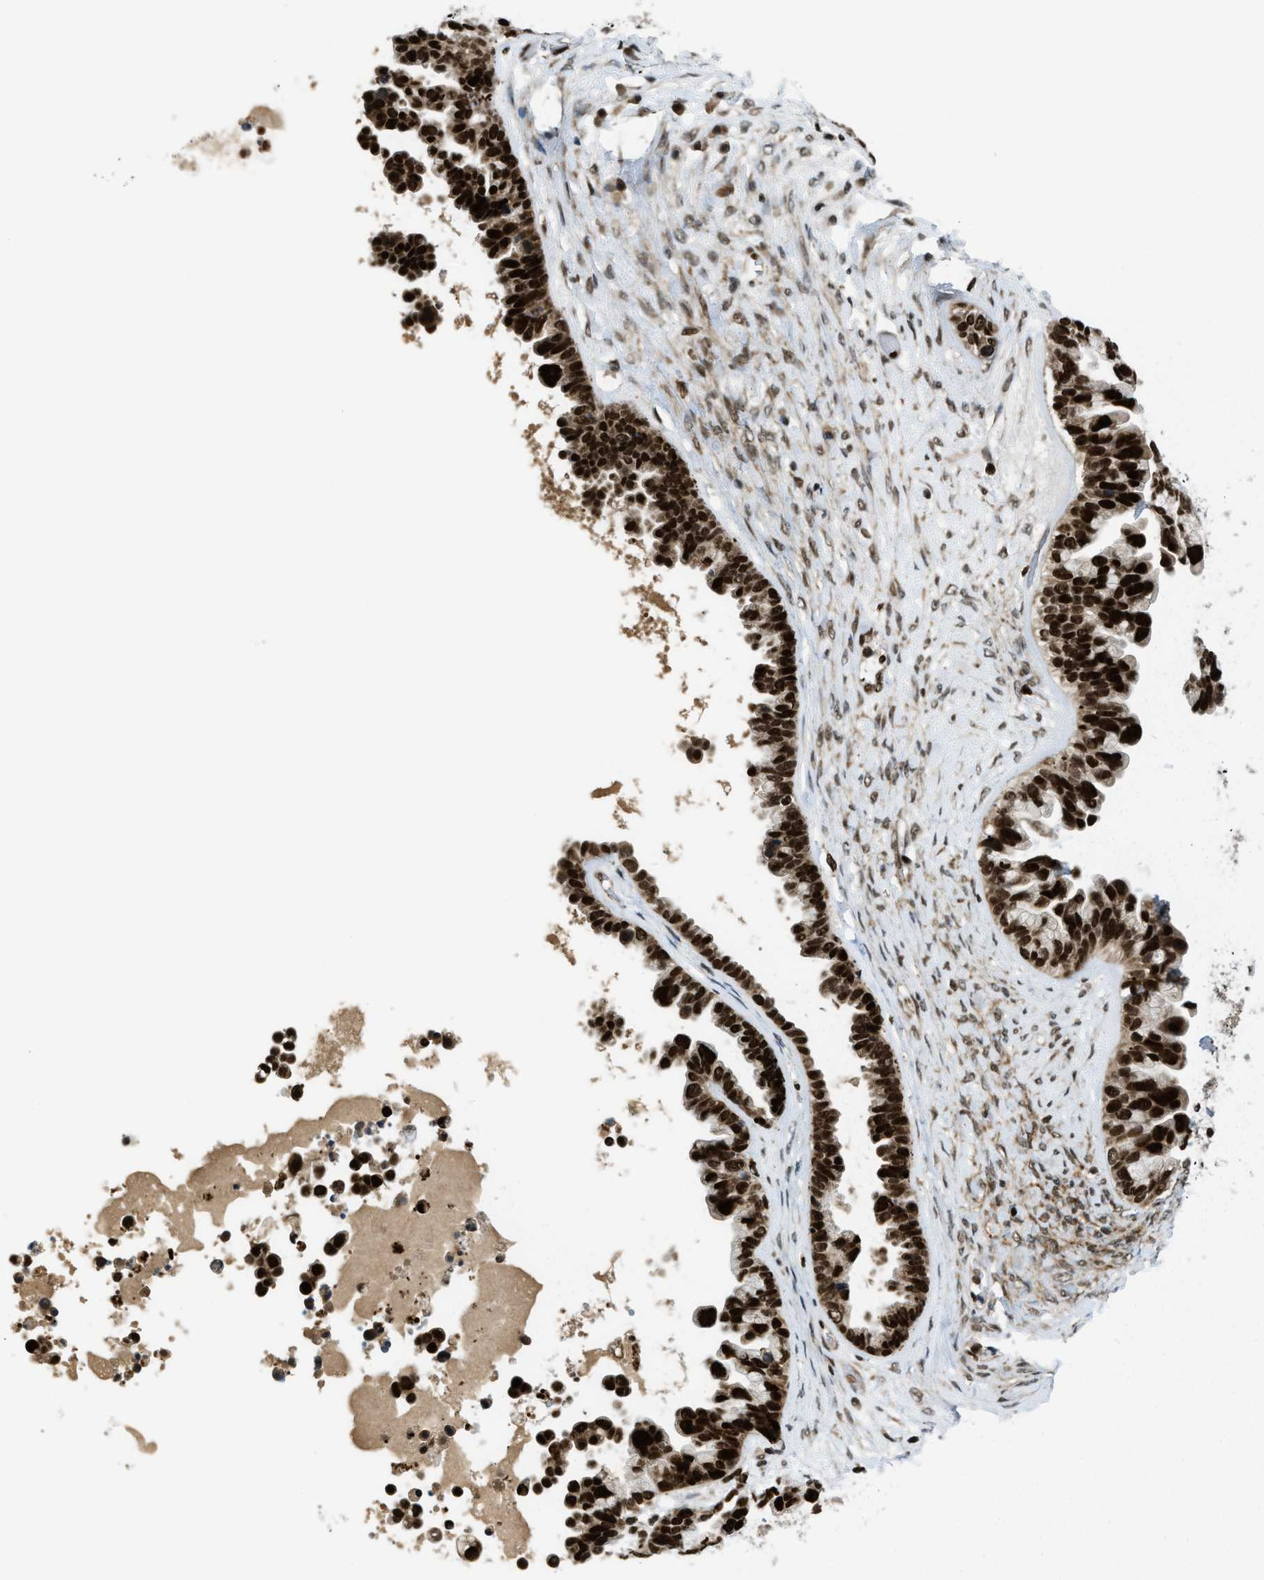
{"staining": {"intensity": "strong", "quantity": ">75%", "location": "nuclear"}, "tissue": "ovarian cancer", "cell_type": "Tumor cells", "image_type": "cancer", "snomed": [{"axis": "morphology", "description": "Cystadenocarcinoma, serous, NOS"}, {"axis": "topography", "description": "Ovary"}], "caption": "Approximately >75% of tumor cells in human serous cystadenocarcinoma (ovarian) reveal strong nuclear protein staining as visualized by brown immunohistochemical staining.", "gene": "RFX5", "patient": {"sex": "female", "age": 56}}